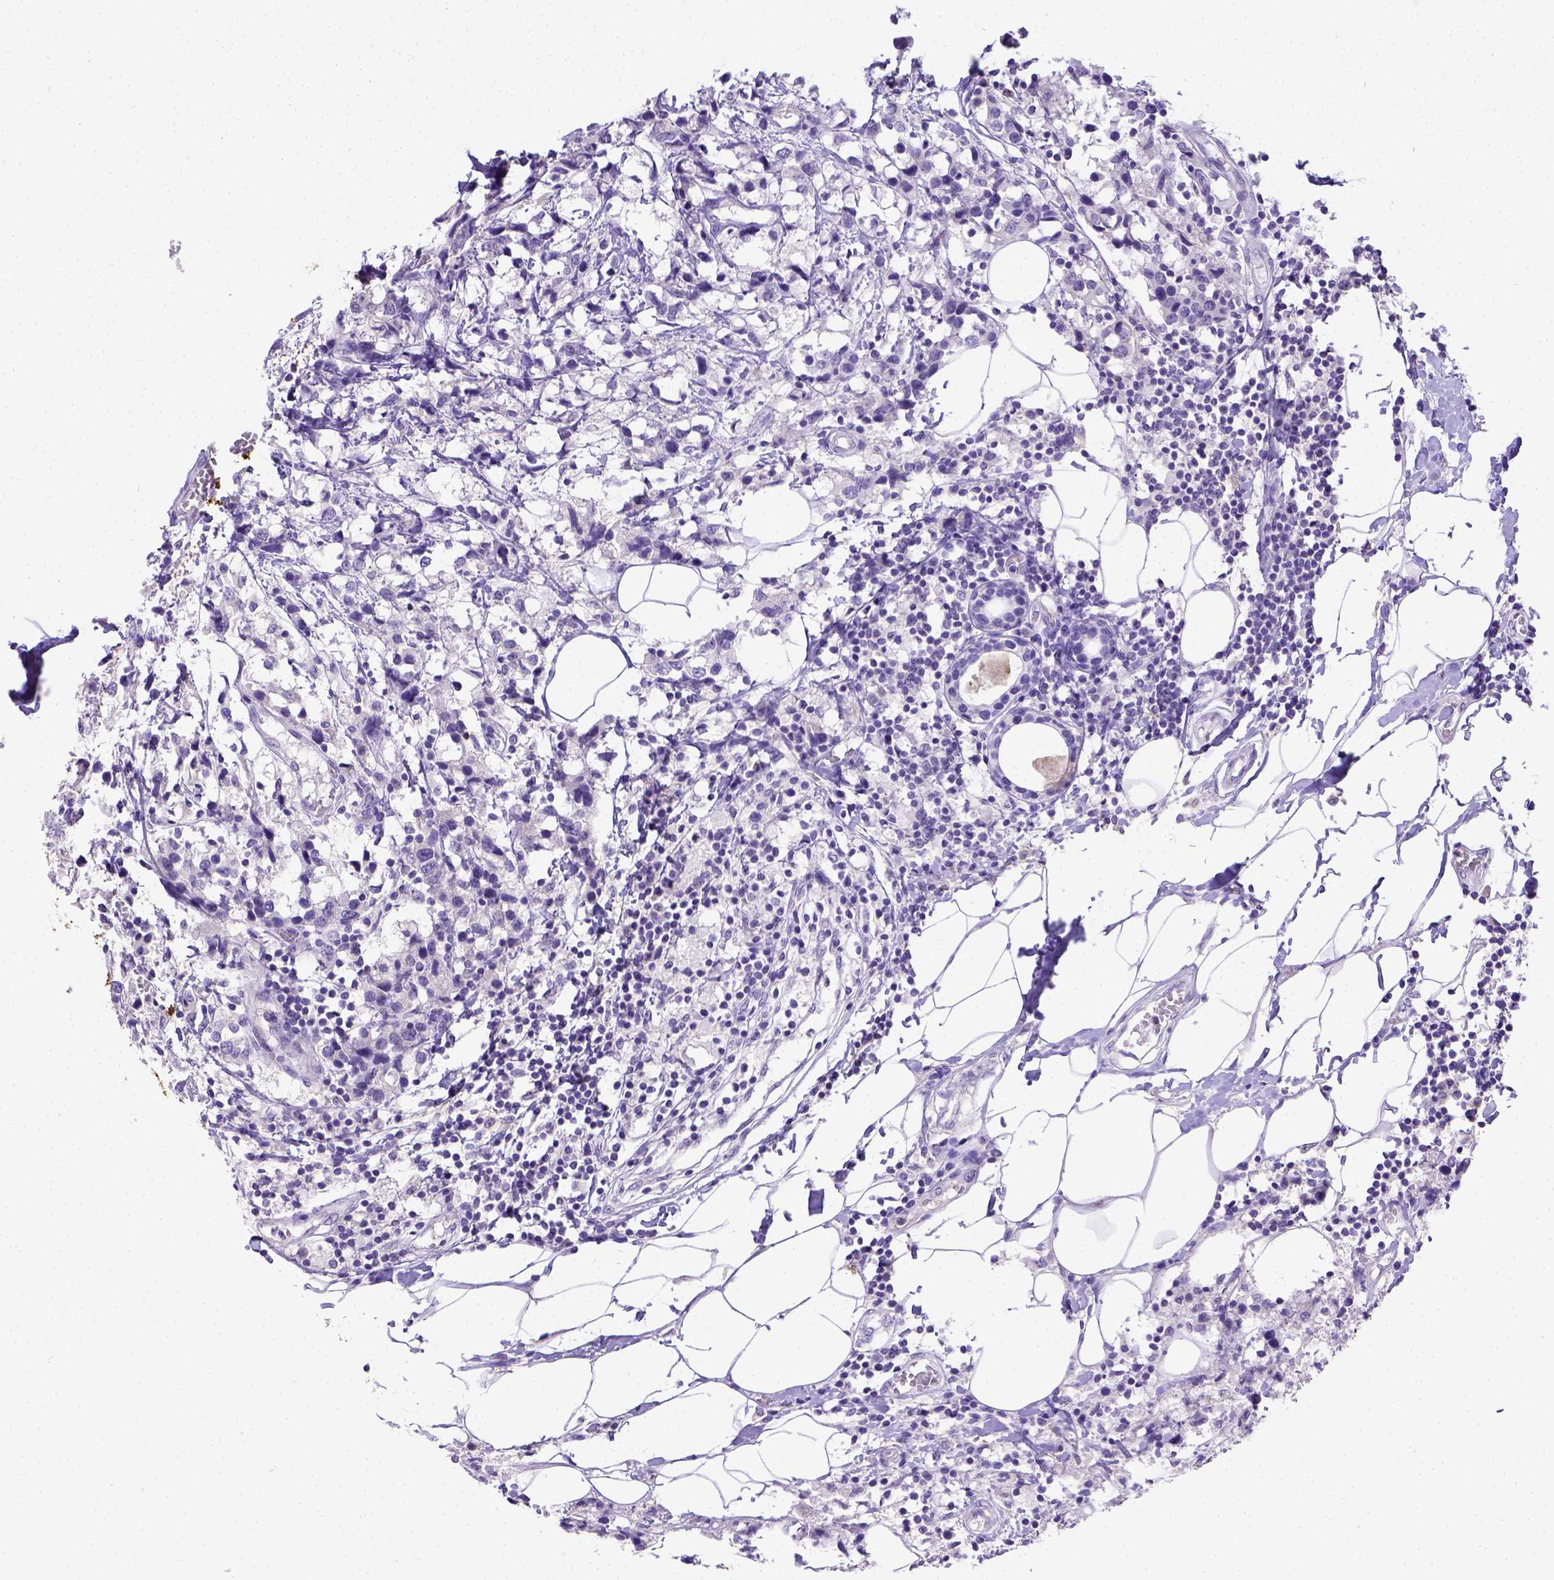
{"staining": {"intensity": "negative", "quantity": "none", "location": "none"}, "tissue": "breast cancer", "cell_type": "Tumor cells", "image_type": "cancer", "snomed": [{"axis": "morphology", "description": "Lobular carcinoma"}, {"axis": "topography", "description": "Breast"}], "caption": "Human lobular carcinoma (breast) stained for a protein using immunohistochemistry shows no positivity in tumor cells.", "gene": "B3GAT1", "patient": {"sex": "female", "age": 59}}